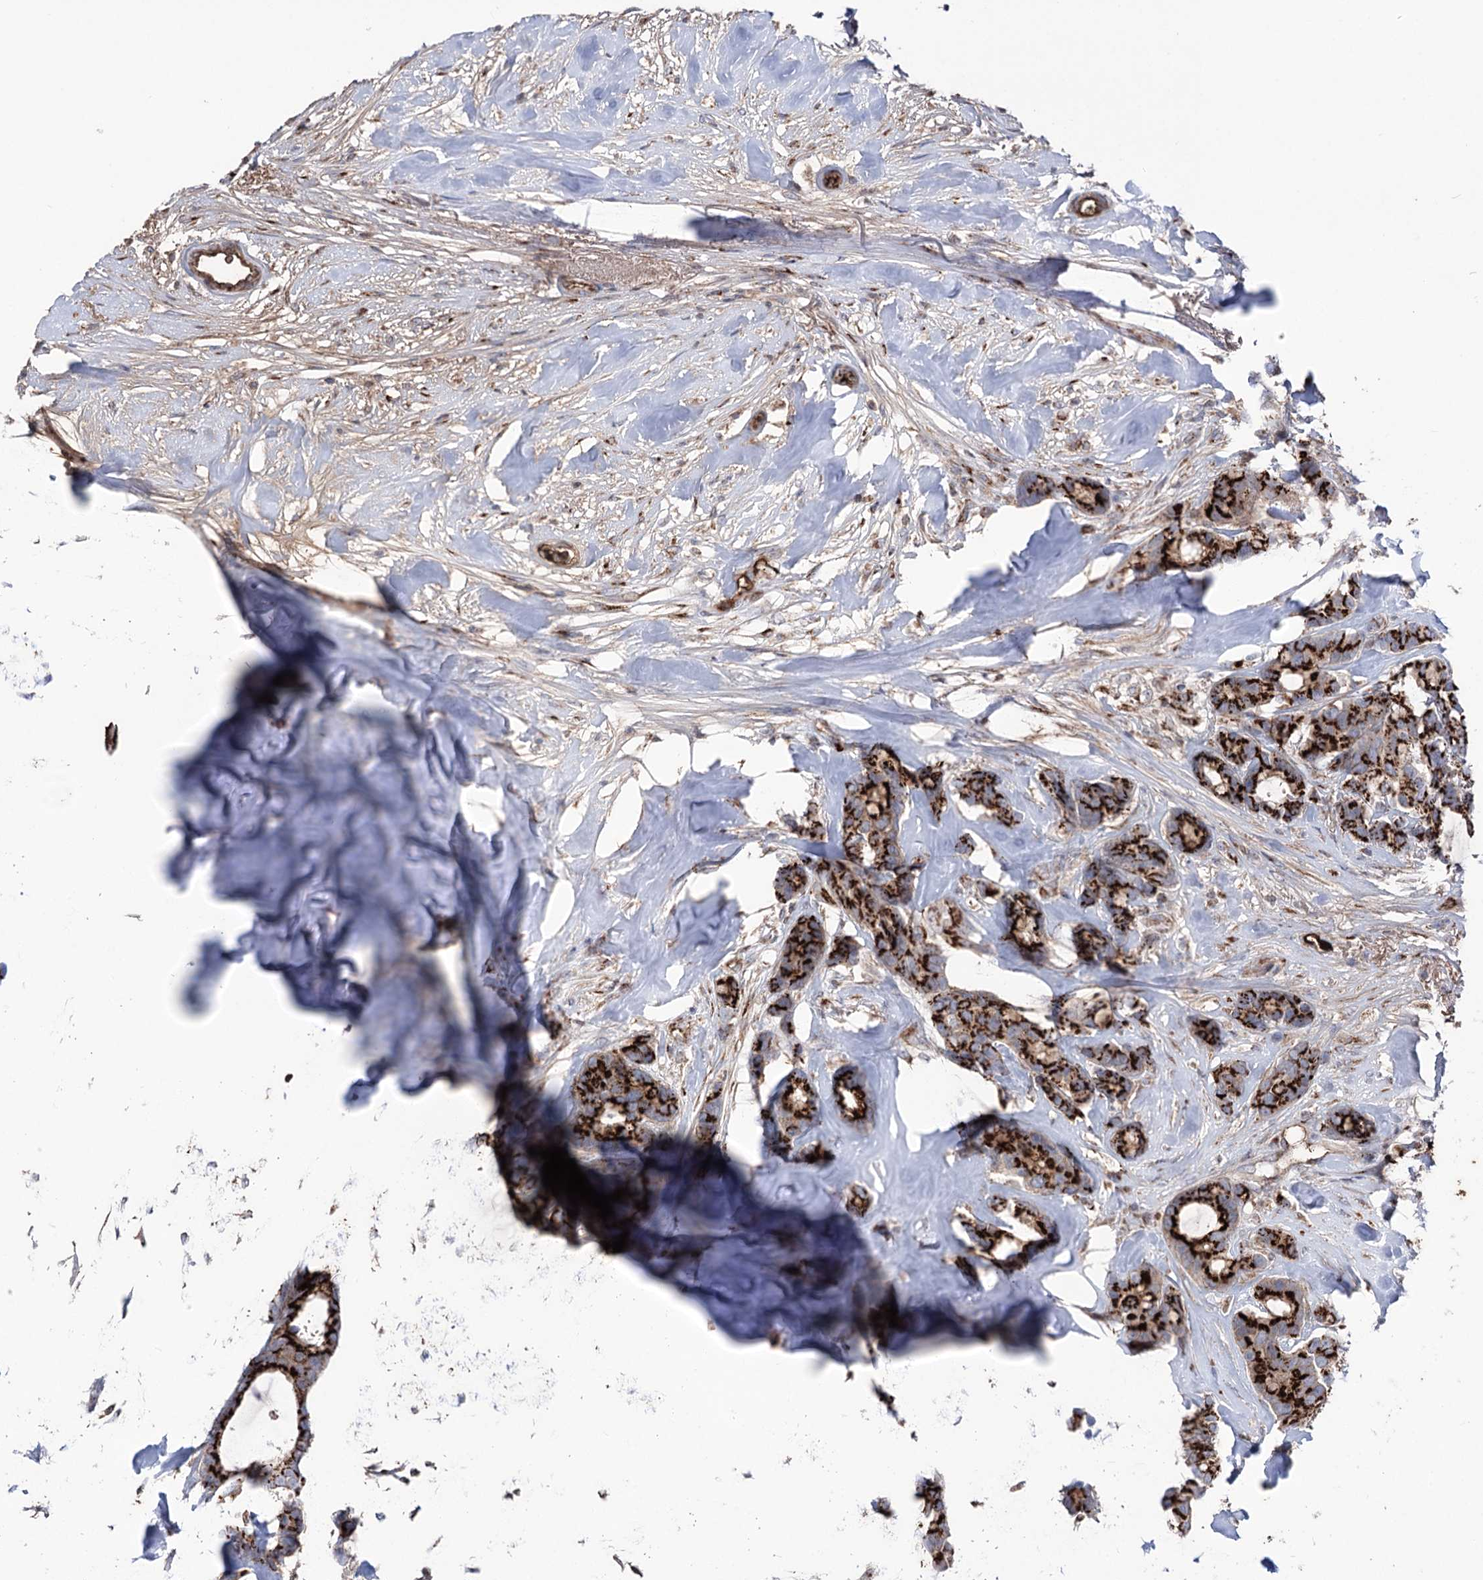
{"staining": {"intensity": "strong", "quantity": ">75%", "location": "cytoplasmic/membranous"}, "tissue": "breast cancer", "cell_type": "Tumor cells", "image_type": "cancer", "snomed": [{"axis": "morphology", "description": "Duct carcinoma"}, {"axis": "topography", "description": "Breast"}], "caption": "A high amount of strong cytoplasmic/membranous positivity is present in approximately >75% of tumor cells in breast cancer (infiltrating ductal carcinoma) tissue.", "gene": "ARHGAP20", "patient": {"sex": "female", "age": 87}}